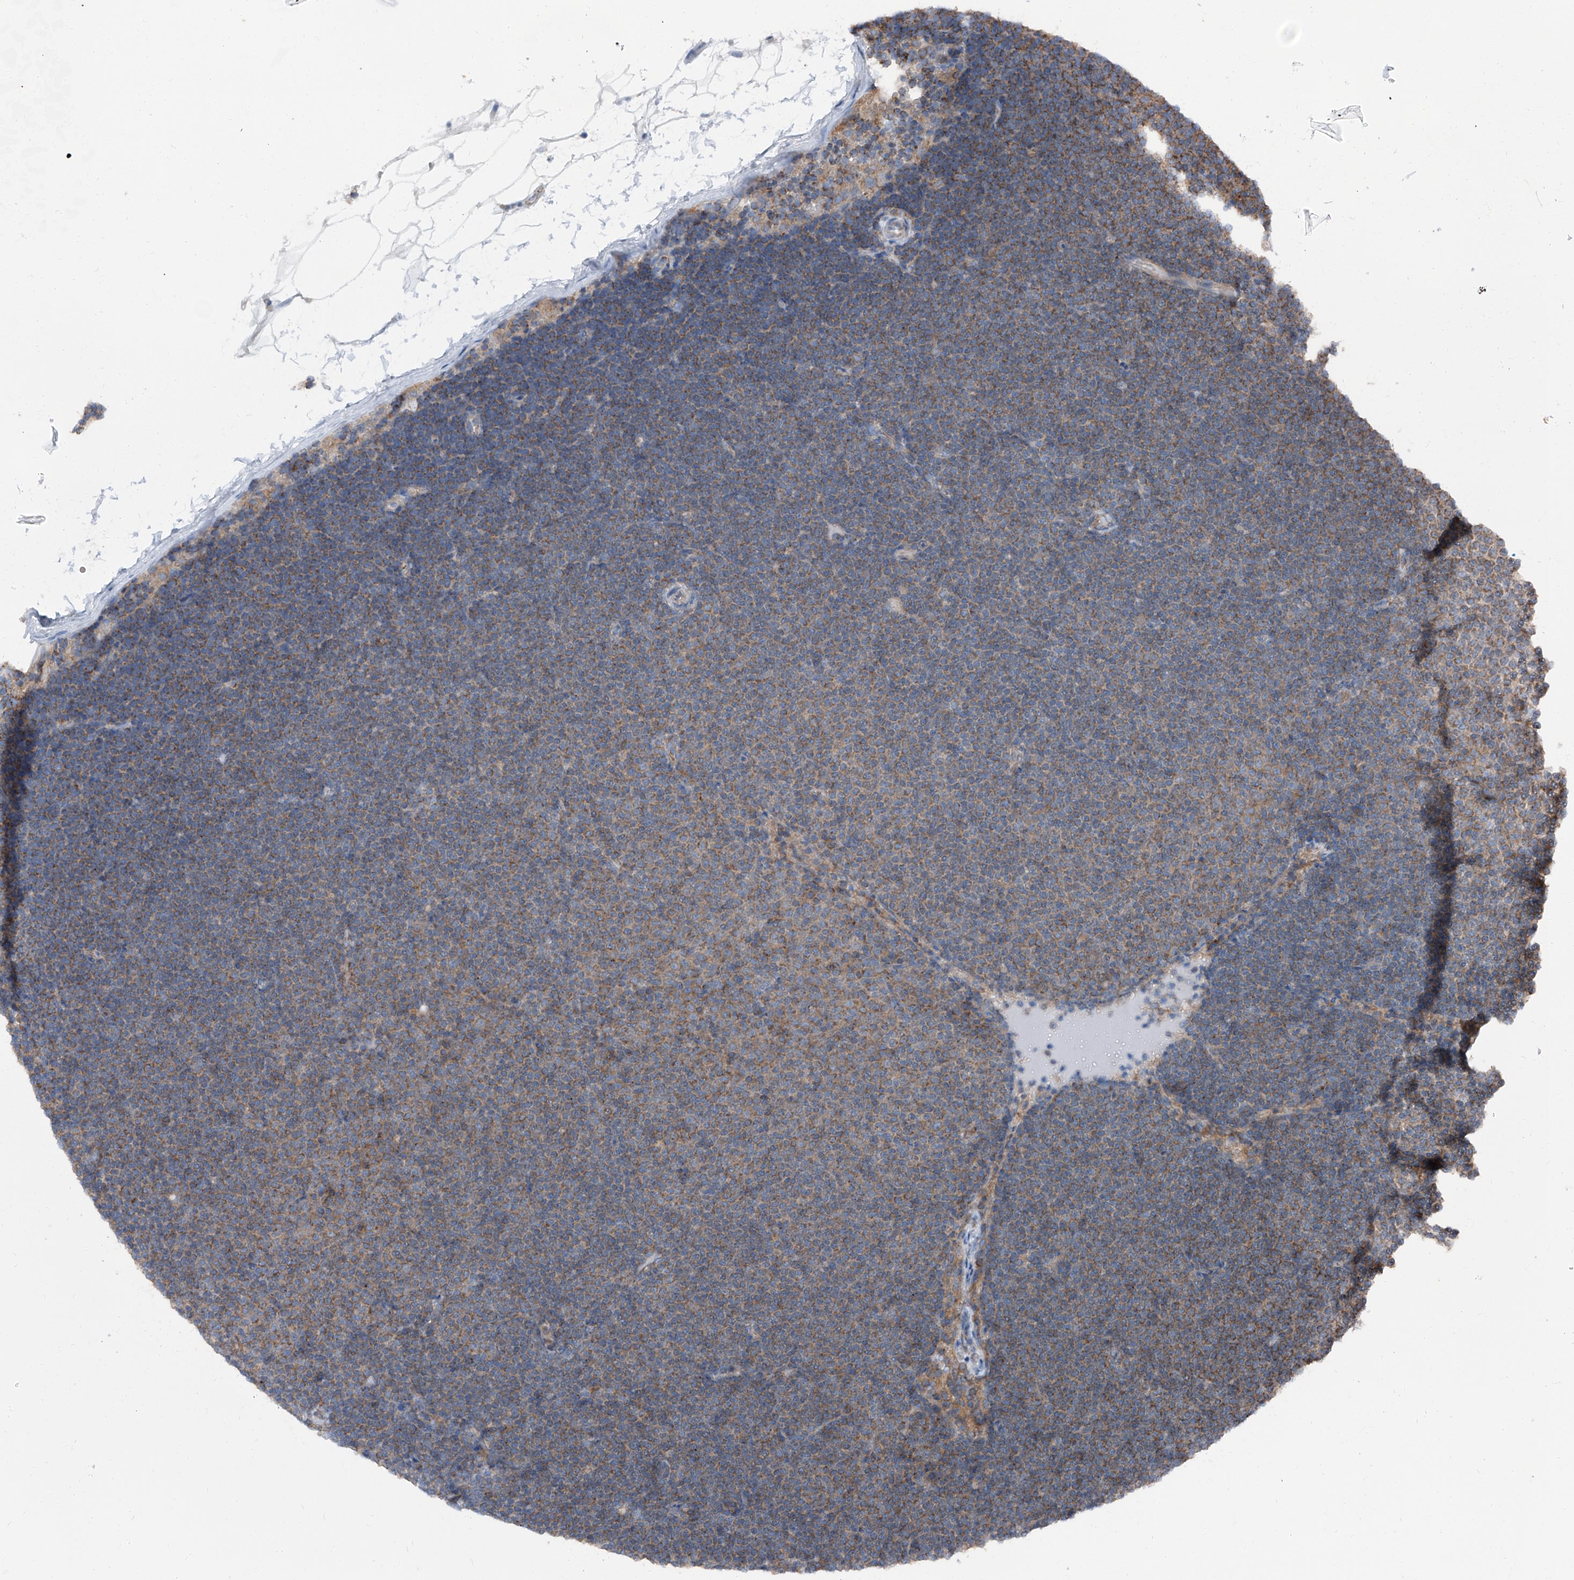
{"staining": {"intensity": "weak", "quantity": "25%-75%", "location": "cytoplasmic/membranous"}, "tissue": "lymphoma", "cell_type": "Tumor cells", "image_type": "cancer", "snomed": [{"axis": "morphology", "description": "Malignant lymphoma, non-Hodgkin's type, Low grade"}, {"axis": "topography", "description": "Lymph node"}], "caption": "Brown immunohistochemical staining in human lymphoma displays weak cytoplasmic/membranous positivity in about 25%-75% of tumor cells.", "gene": "GPR142", "patient": {"sex": "female", "age": 53}}